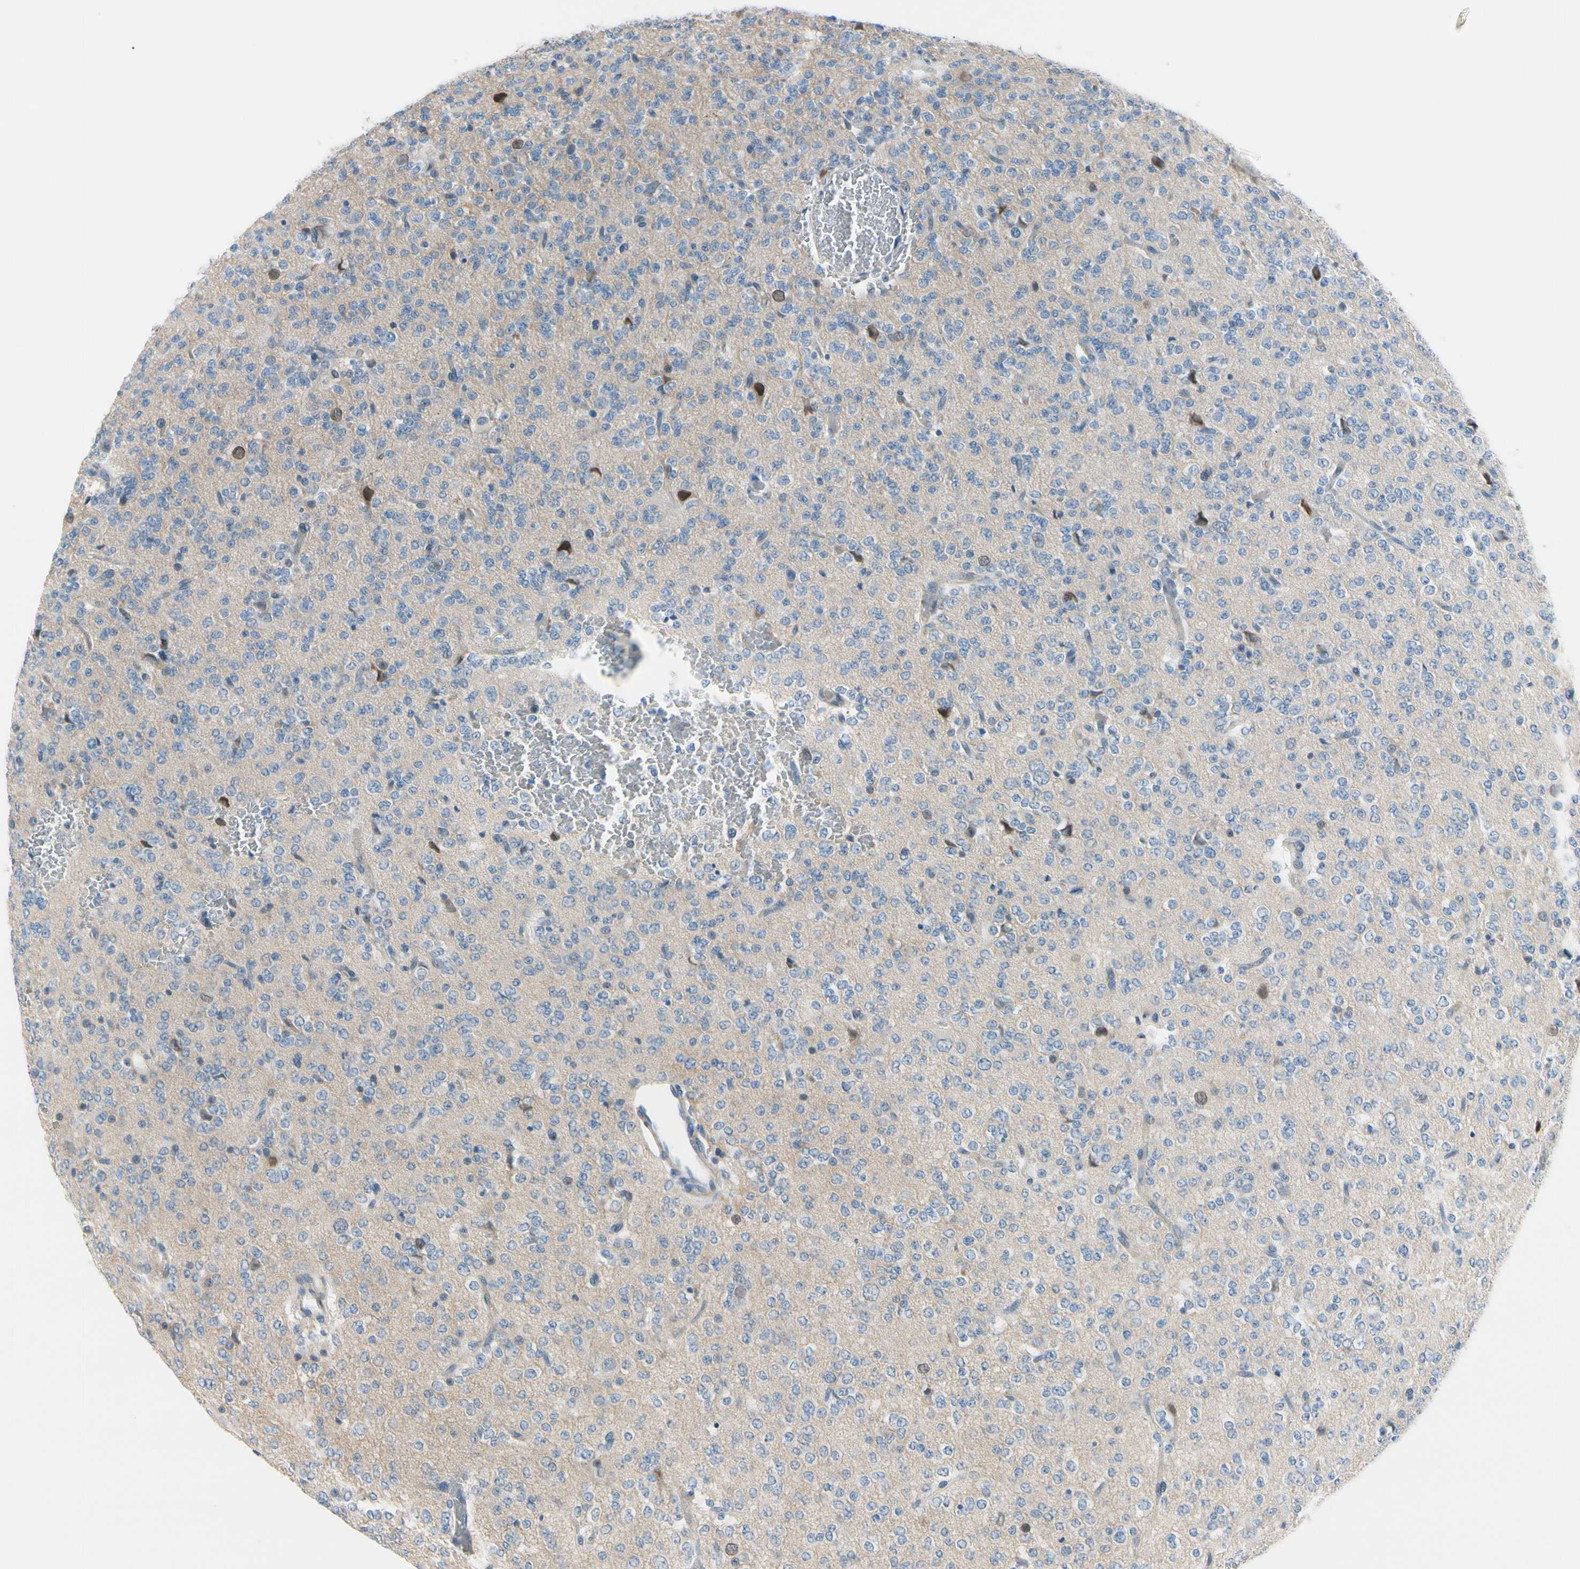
{"staining": {"intensity": "negative", "quantity": "none", "location": "none"}, "tissue": "glioma", "cell_type": "Tumor cells", "image_type": "cancer", "snomed": [{"axis": "morphology", "description": "Glioma, malignant, Low grade"}, {"axis": "topography", "description": "Brain"}], "caption": "Glioma was stained to show a protein in brown. There is no significant expression in tumor cells.", "gene": "FCER2", "patient": {"sex": "male", "age": 38}}